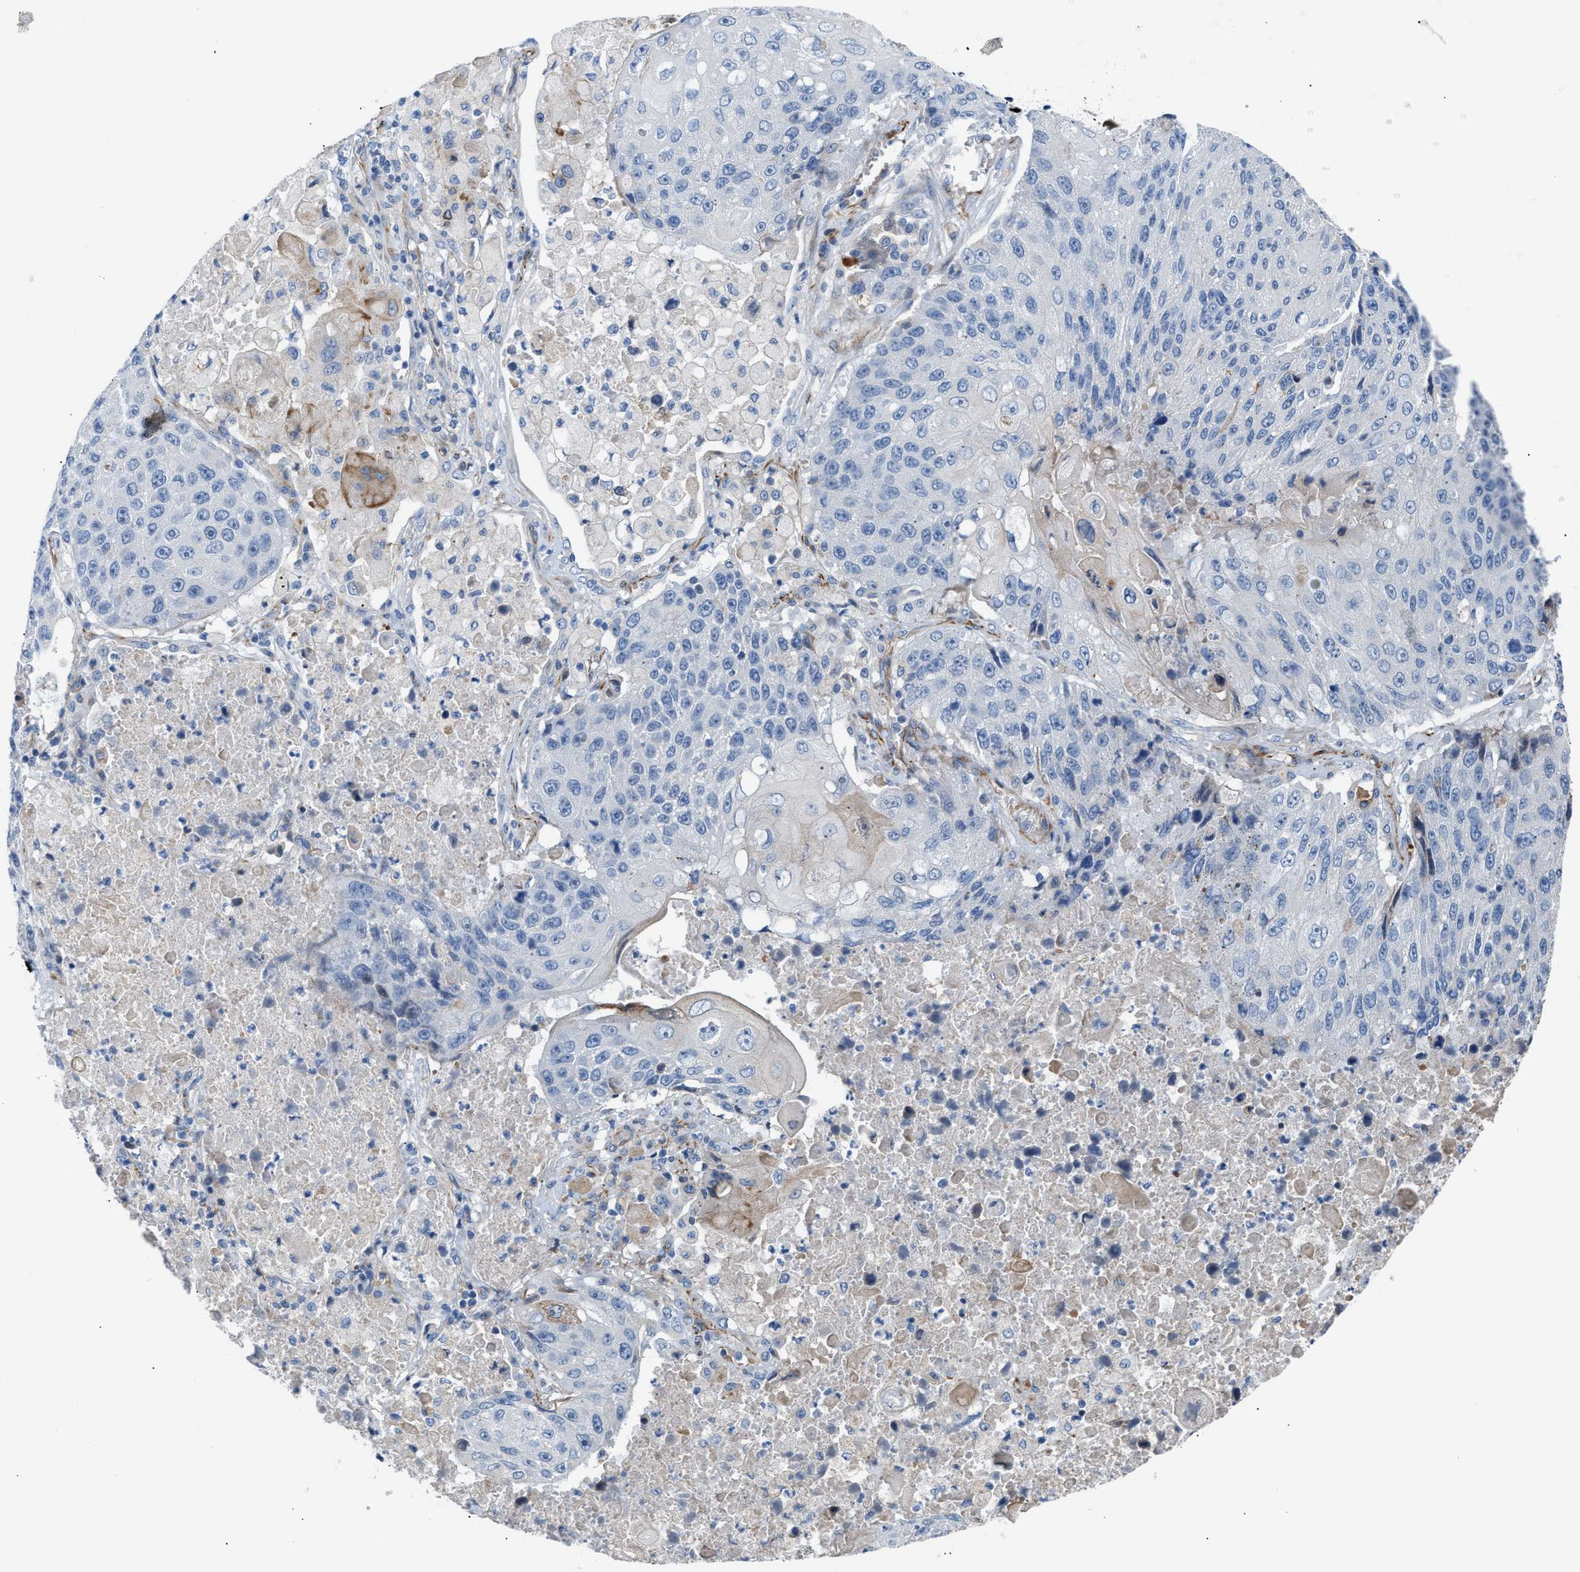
{"staining": {"intensity": "negative", "quantity": "none", "location": "none"}, "tissue": "lung cancer", "cell_type": "Tumor cells", "image_type": "cancer", "snomed": [{"axis": "morphology", "description": "Squamous cell carcinoma, NOS"}, {"axis": "topography", "description": "Lung"}], "caption": "Immunohistochemistry (IHC) photomicrograph of neoplastic tissue: lung cancer stained with DAB (3,3'-diaminobenzidine) reveals no significant protein staining in tumor cells.", "gene": "TFPI", "patient": {"sex": "male", "age": 61}}